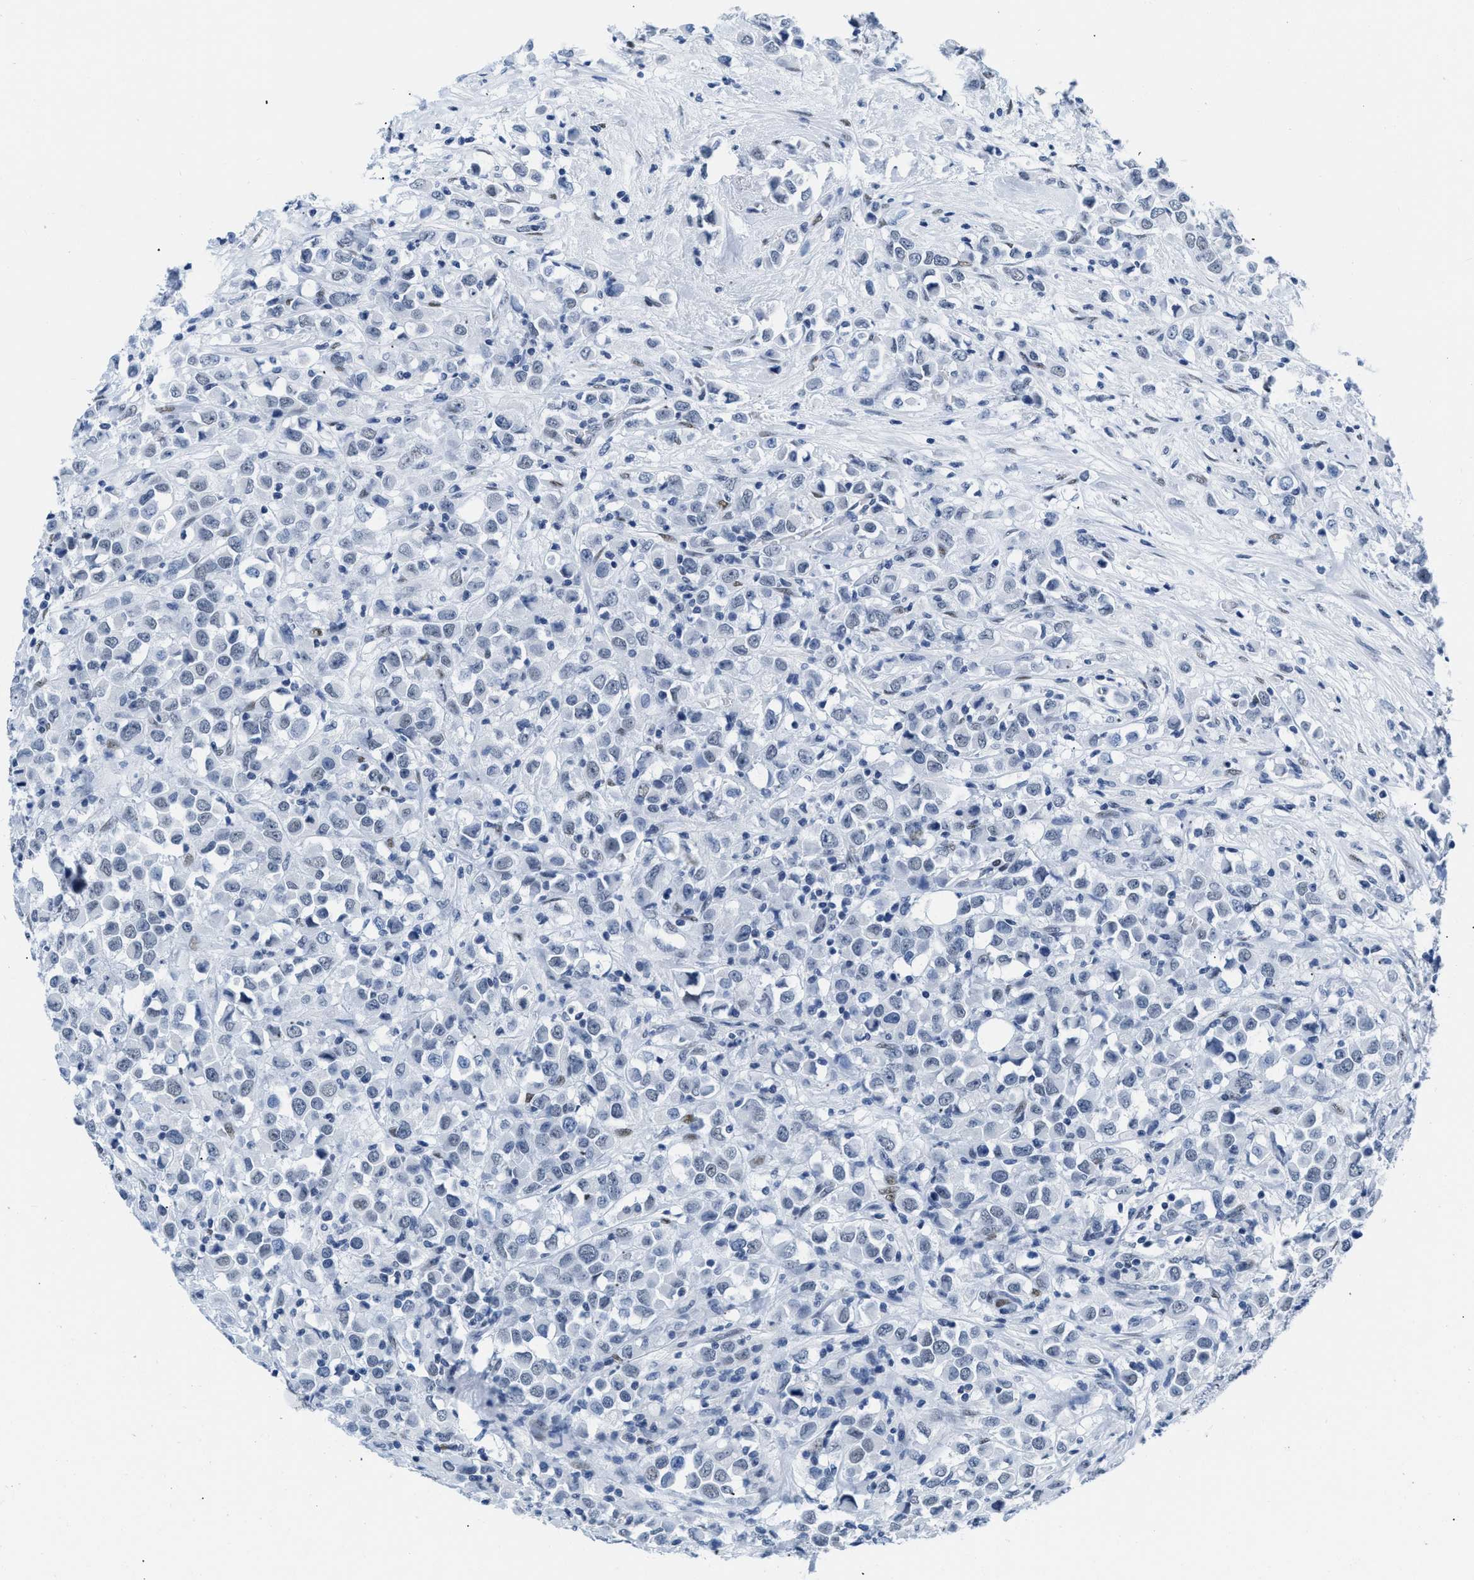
{"staining": {"intensity": "weak", "quantity": "<25%", "location": "nuclear"}, "tissue": "breast cancer", "cell_type": "Tumor cells", "image_type": "cancer", "snomed": [{"axis": "morphology", "description": "Duct carcinoma"}, {"axis": "topography", "description": "Breast"}], "caption": "DAB (3,3'-diaminobenzidine) immunohistochemical staining of human breast cancer reveals no significant positivity in tumor cells.", "gene": "CTBP1", "patient": {"sex": "female", "age": 61}}